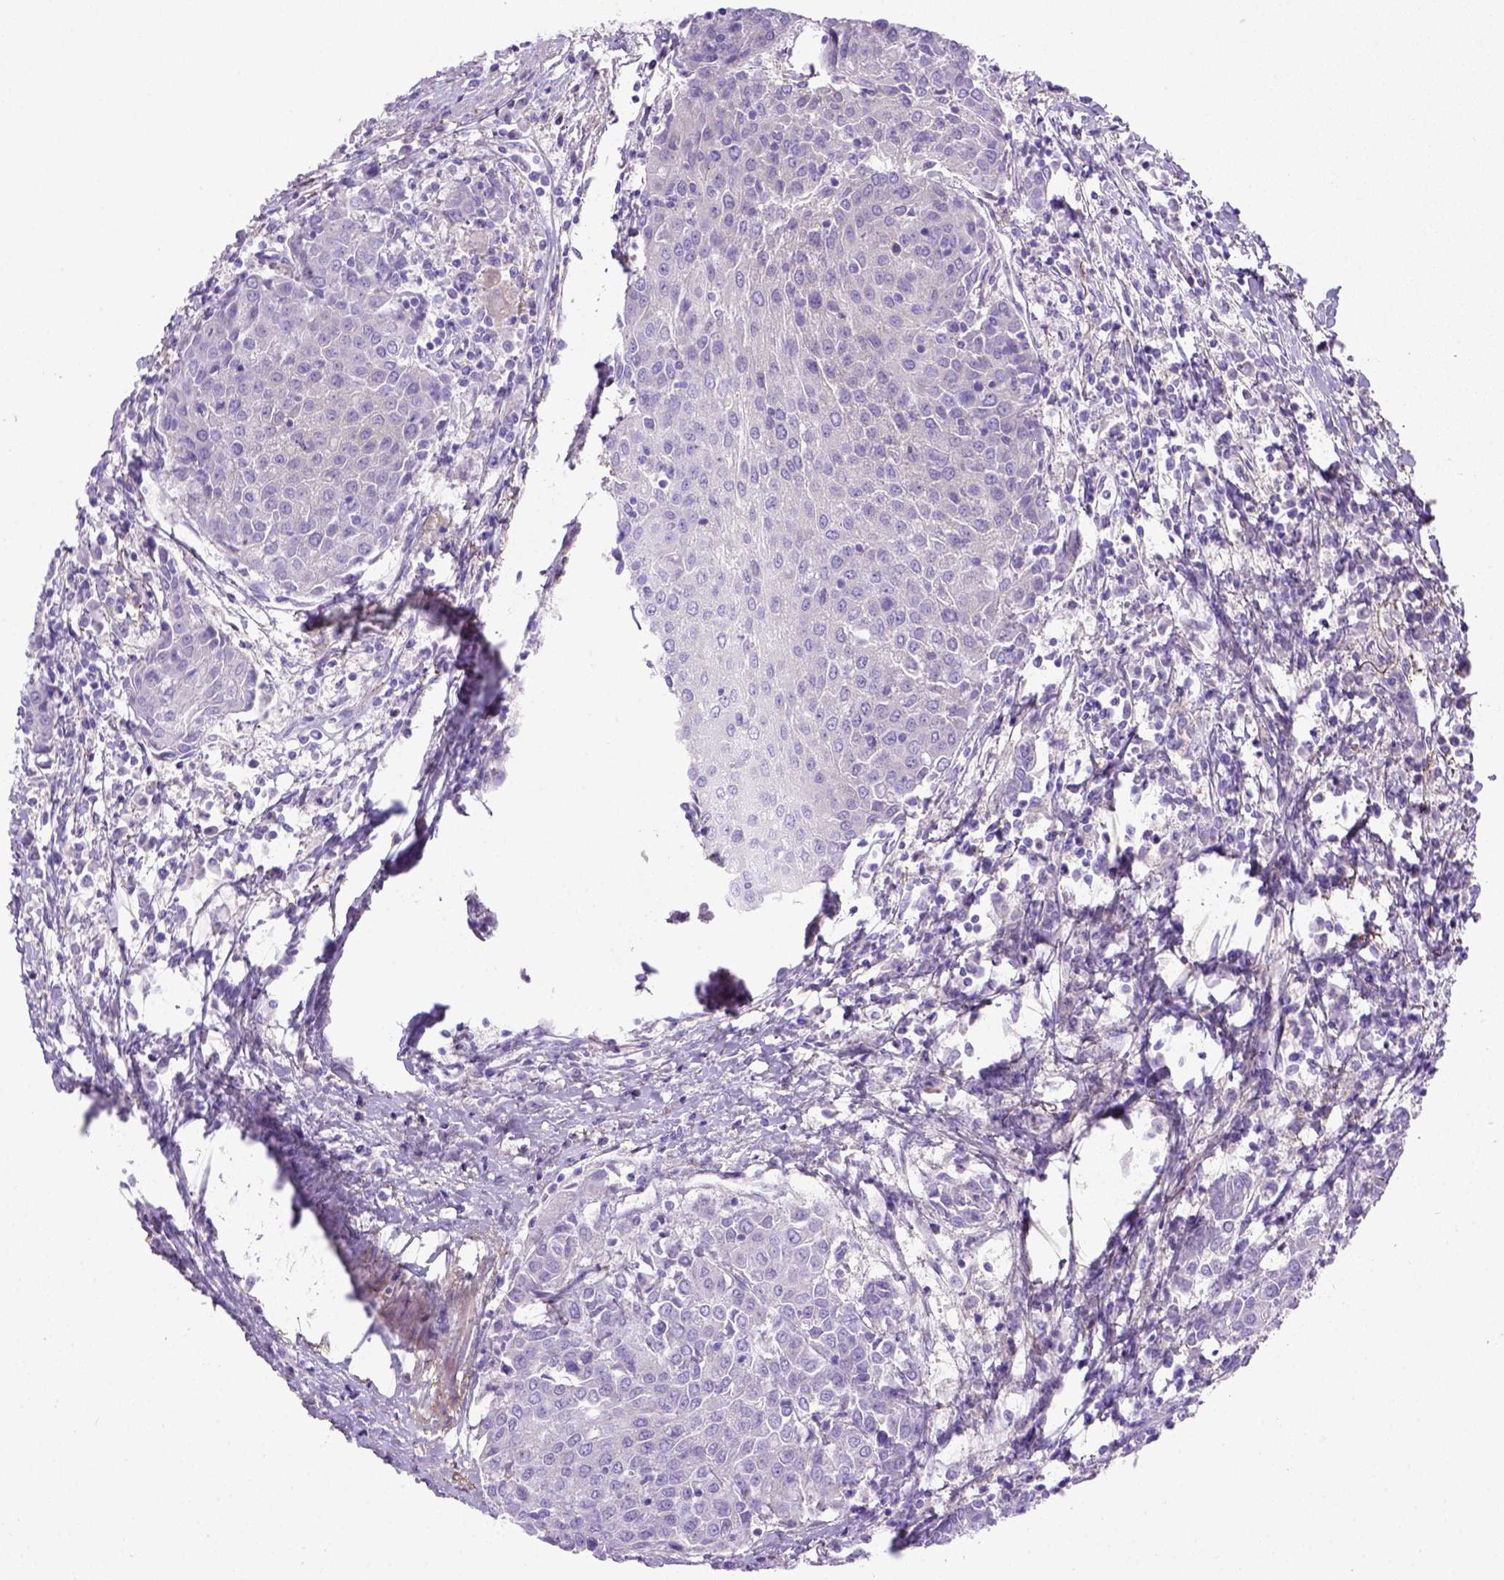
{"staining": {"intensity": "negative", "quantity": "none", "location": "none"}, "tissue": "urothelial cancer", "cell_type": "Tumor cells", "image_type": "cancer", "snomed": [{"axis": "morphology", "description": "Urothelial carcinoma, High grade"}, {"axis": "topography", "description": "Urinary bladder"}], "caption": "IHC micrograph of urothelial carcinoma (high-grade) stained for a protein (brown), which shows no positivity in tumor cells. (DAB immunohistochemistry with hematoxylin counter stain).", "gene": "SIRPD", "patient": {"sex": "female", "age": 85}}